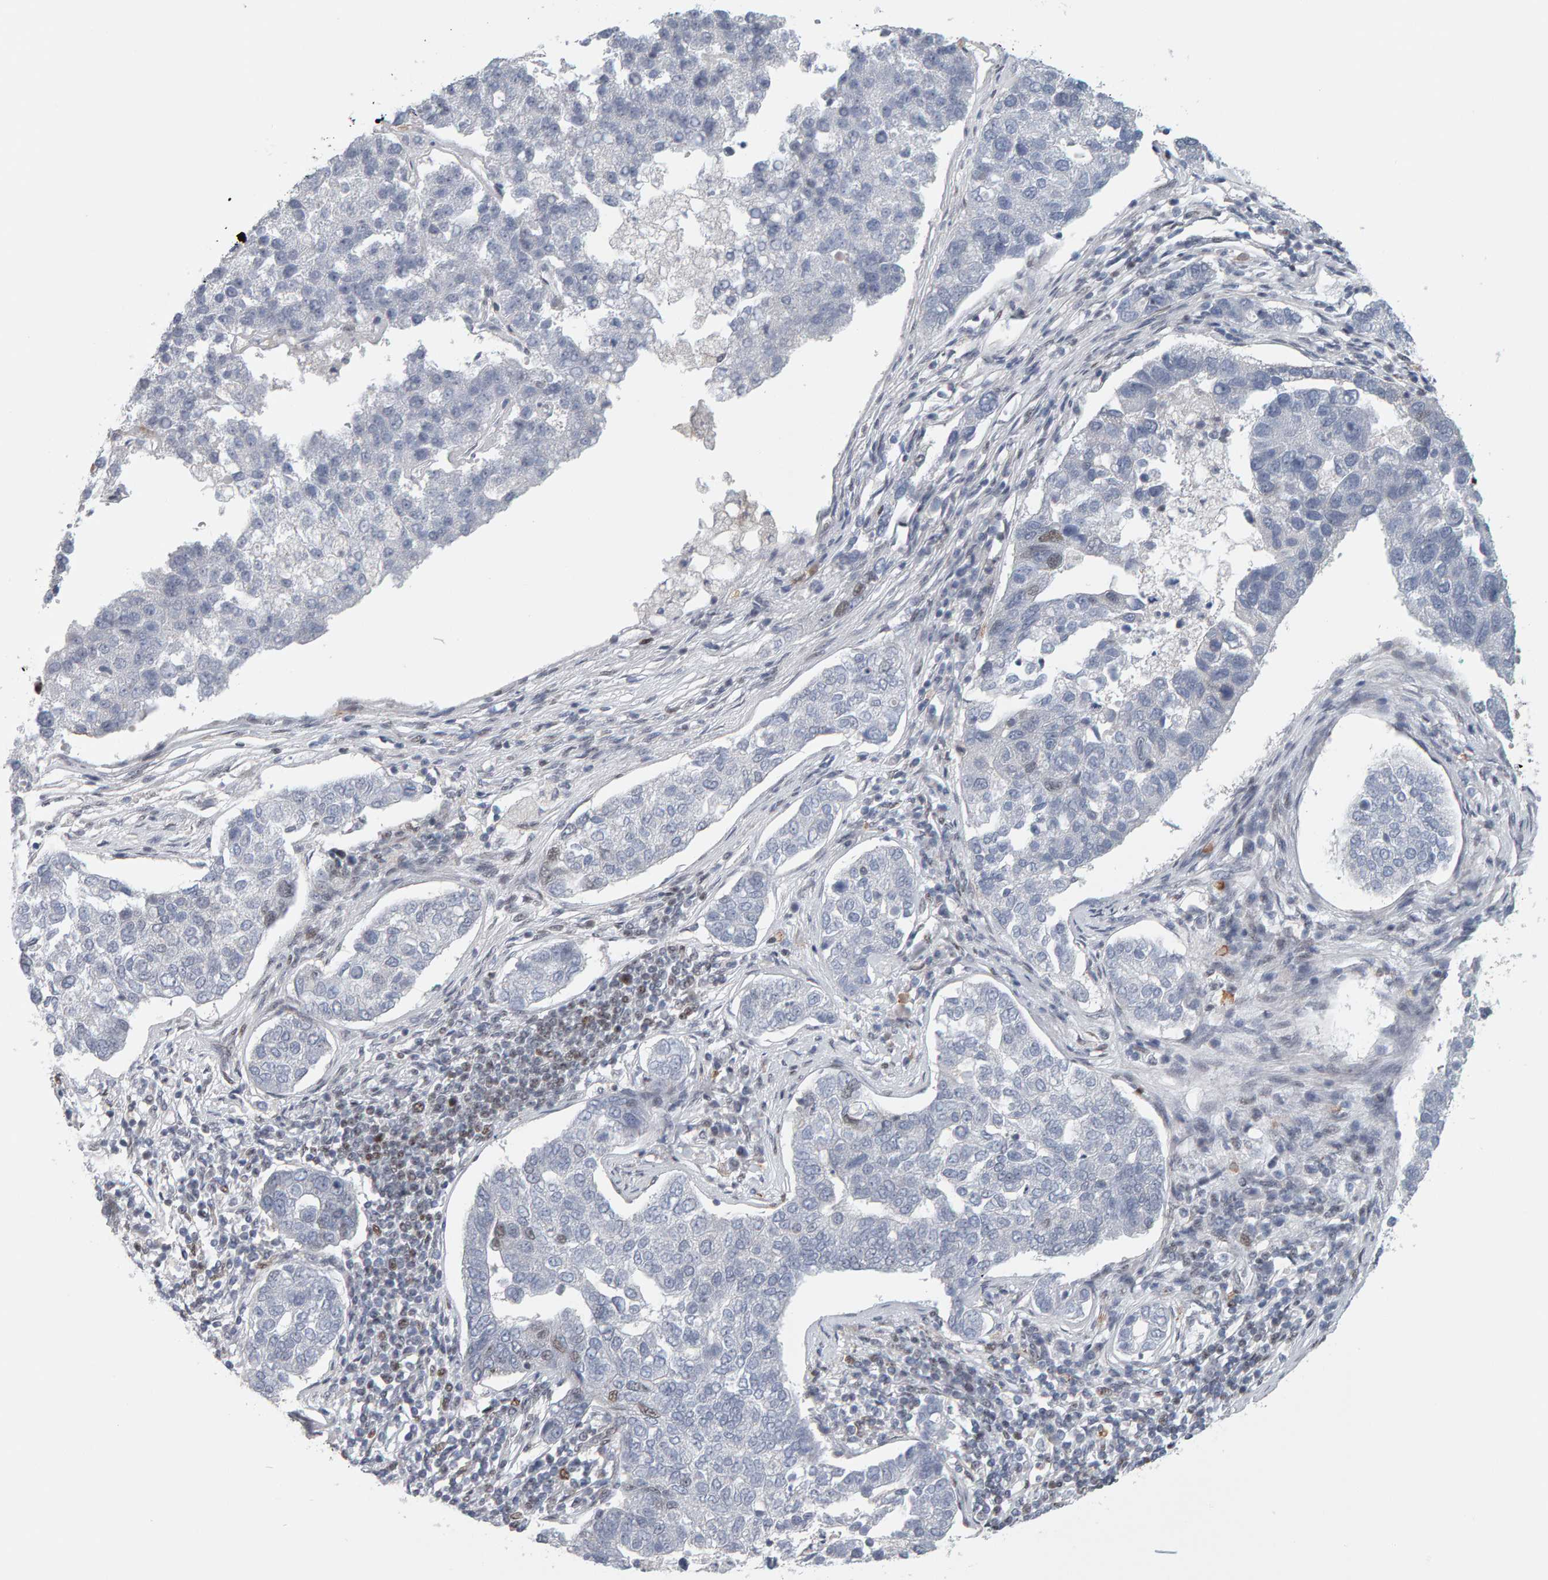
{"staining": {"intensity": "negative", "quantity": "none", "location": "none"}, "tissue": "pancreatic cancer", "cell_type": "Tumor cells", "image_type": "cancer", "snomed": [{"axis": "morphology", "description": "Adenocarcinoma, NOS"}, {"axis": "topography", "description": "Pancreas"}], "caption": "IHC histopathology image of neoplastic tissue: pancreatic cancer stained with DAB (3,3'-diaminobenzidine) shows no significant protein expression in tumor cells. (Stains: DAB (3,3'-diaminobenzidine) immunohistochemistry (IHC) with hematoxylin counter stain, Microscopy: brightfield microscopy at high magnification).", "gene": "ATF7IP", "patient": {"sex": "female", "age": 61}}